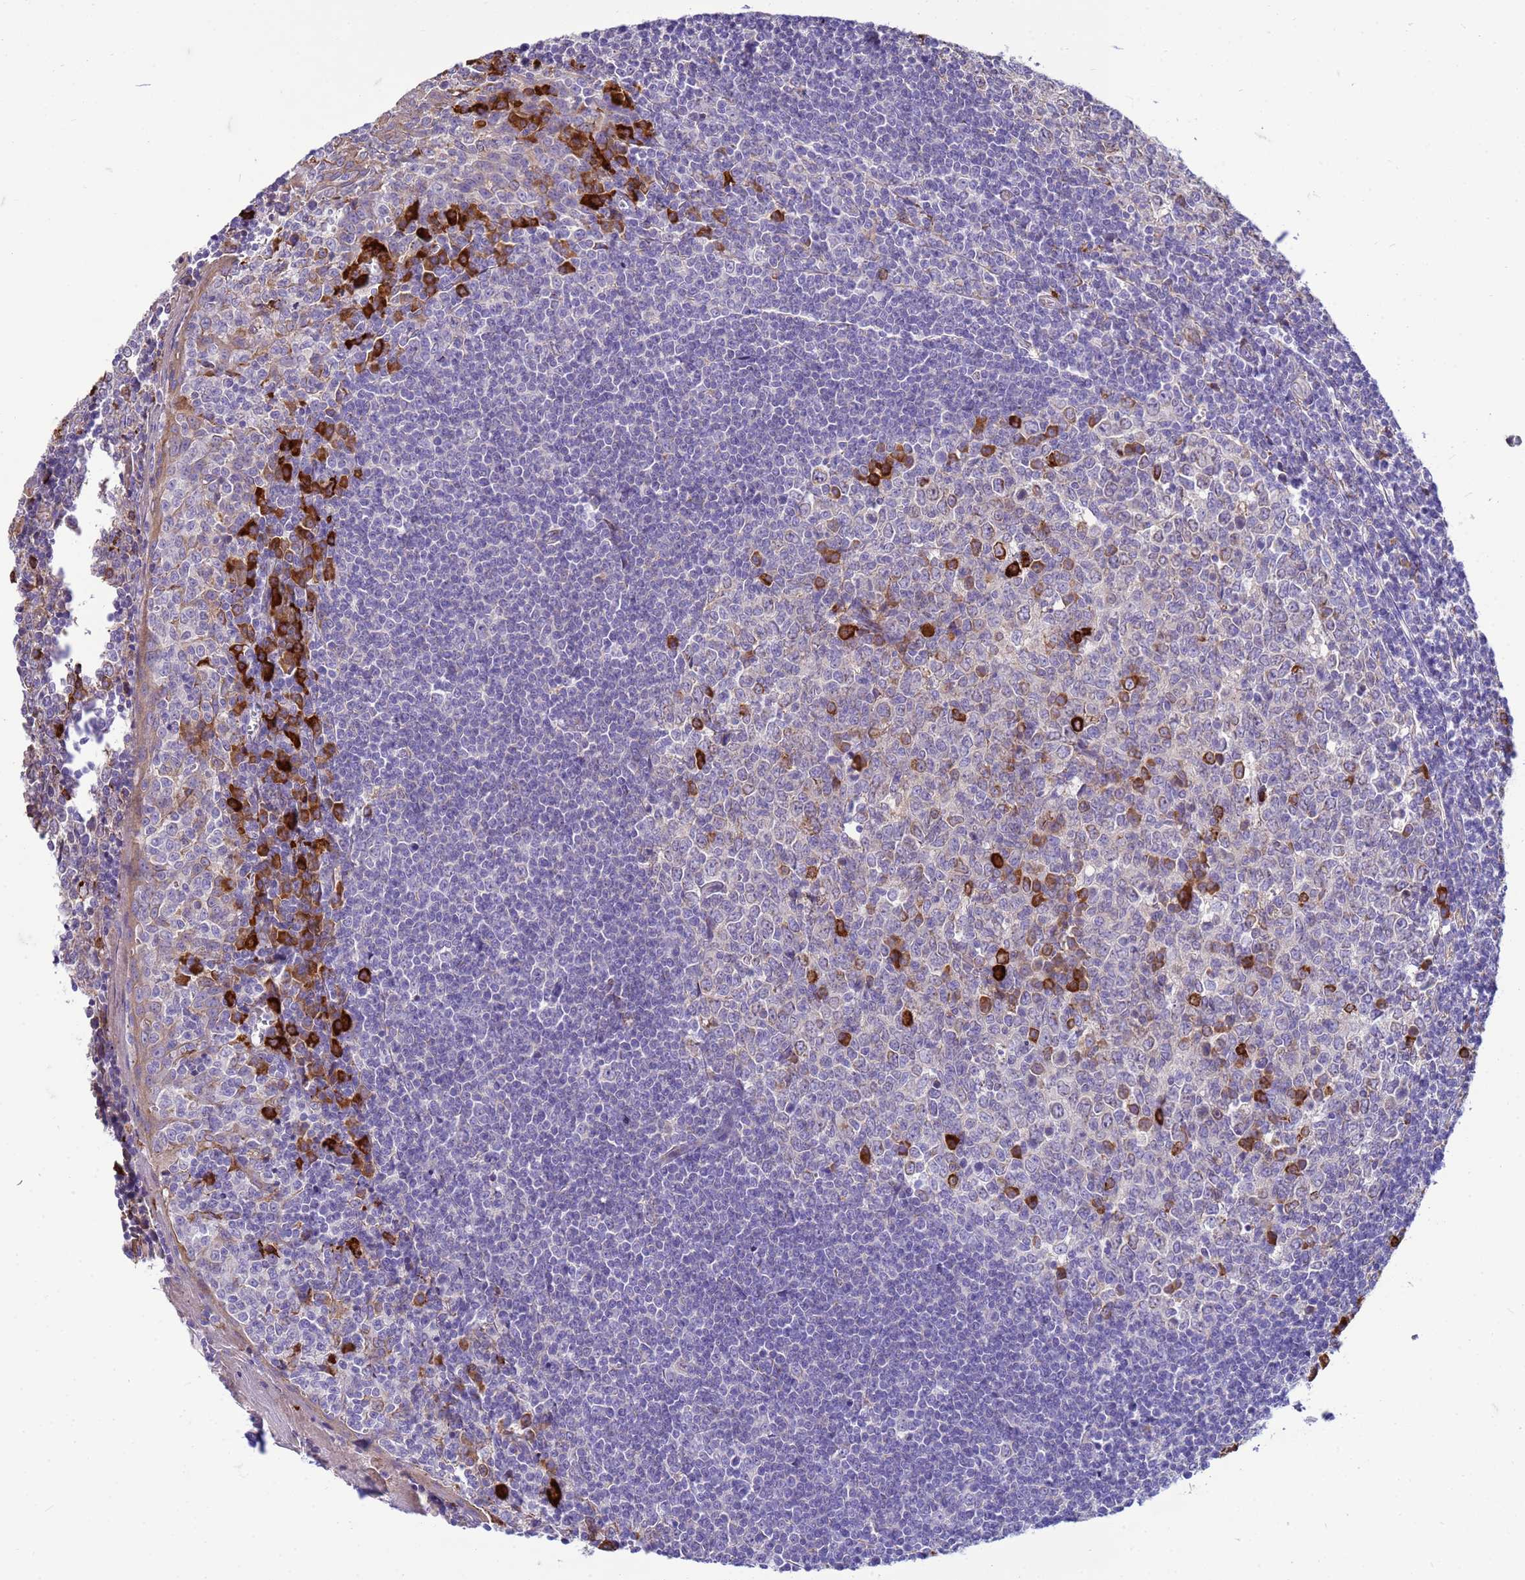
{"staining": {"intensity": "strong", "quantity": "<25%", "location": "cytoplasmic/membranous"}, "tissue": "tonsil", "cell_type": "Germinal center cells", "image_type": "normal", "snomed": [{"axis": "morphology", "description": "Normal tissue, NOS"}, {"axis": "topography", "description": "Tonsil"}], "caption": "A brown stain highlights strong cytoplasmic/membranous staining of a protein in germinal center cells of normal tonsil. (DAB = brown stain, brightfield microscopy at high magnification).", "gene": "THAP5", "patient": {"sex": "male", "age": 27}}